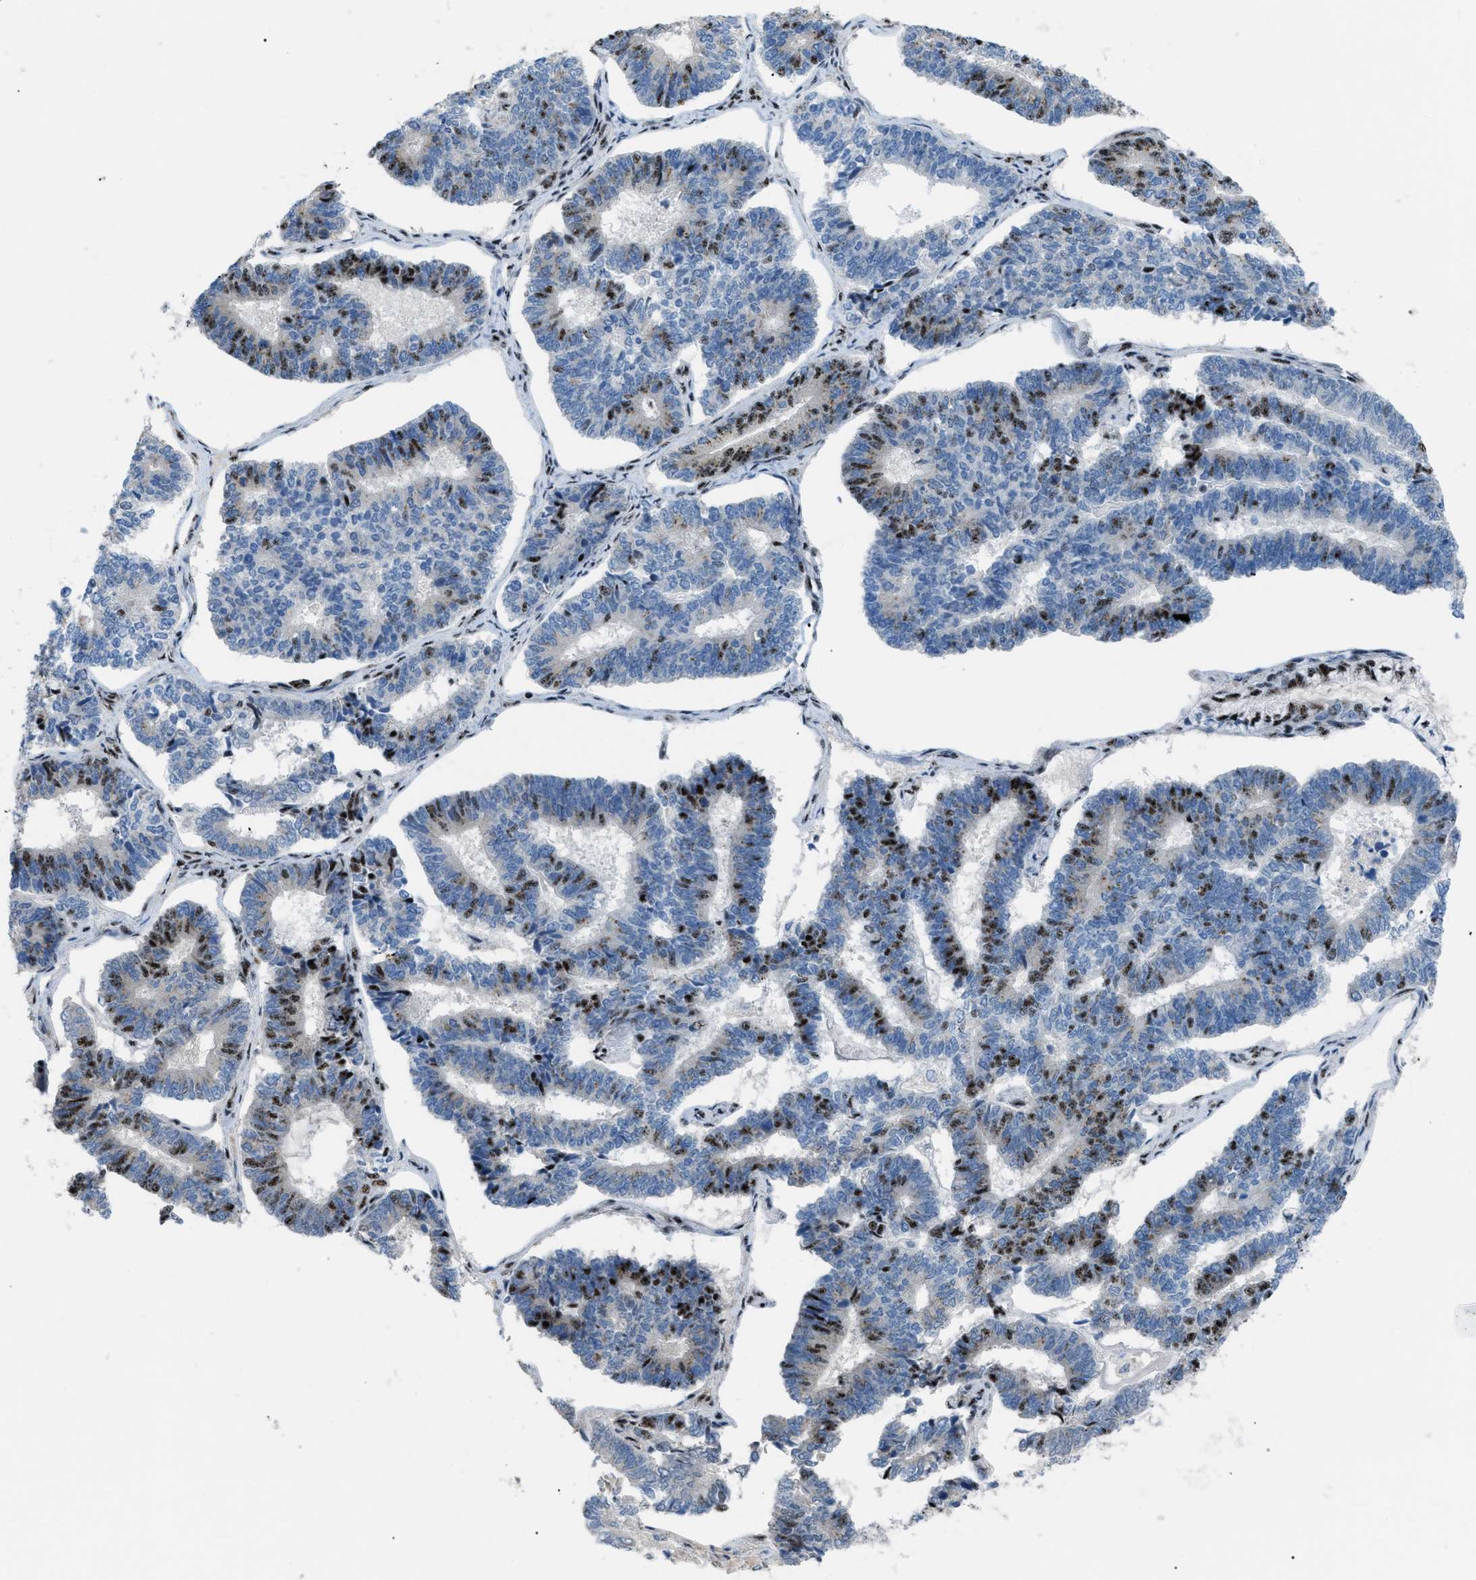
{"staining": {"intensity": "strong", "quantity": "25%-75%", "location": "nuclear"}, "tissue": "endometrial cancer", "cell_type": "Tumor cells", "image_type": "cancer", "snomed": [{"axis": "morphology", "description": "Adenocarcinoma, NOS"}, {"axis": "topography", "description": "Endometrium"}], "caption": "Protein expression analysis of adenocarcinoma (endometrial) displays strong nuclear expression in about 25%-75% of tumor cells.", "gene": "CDR2", "patient": {"sex": "female", "age": 70}}